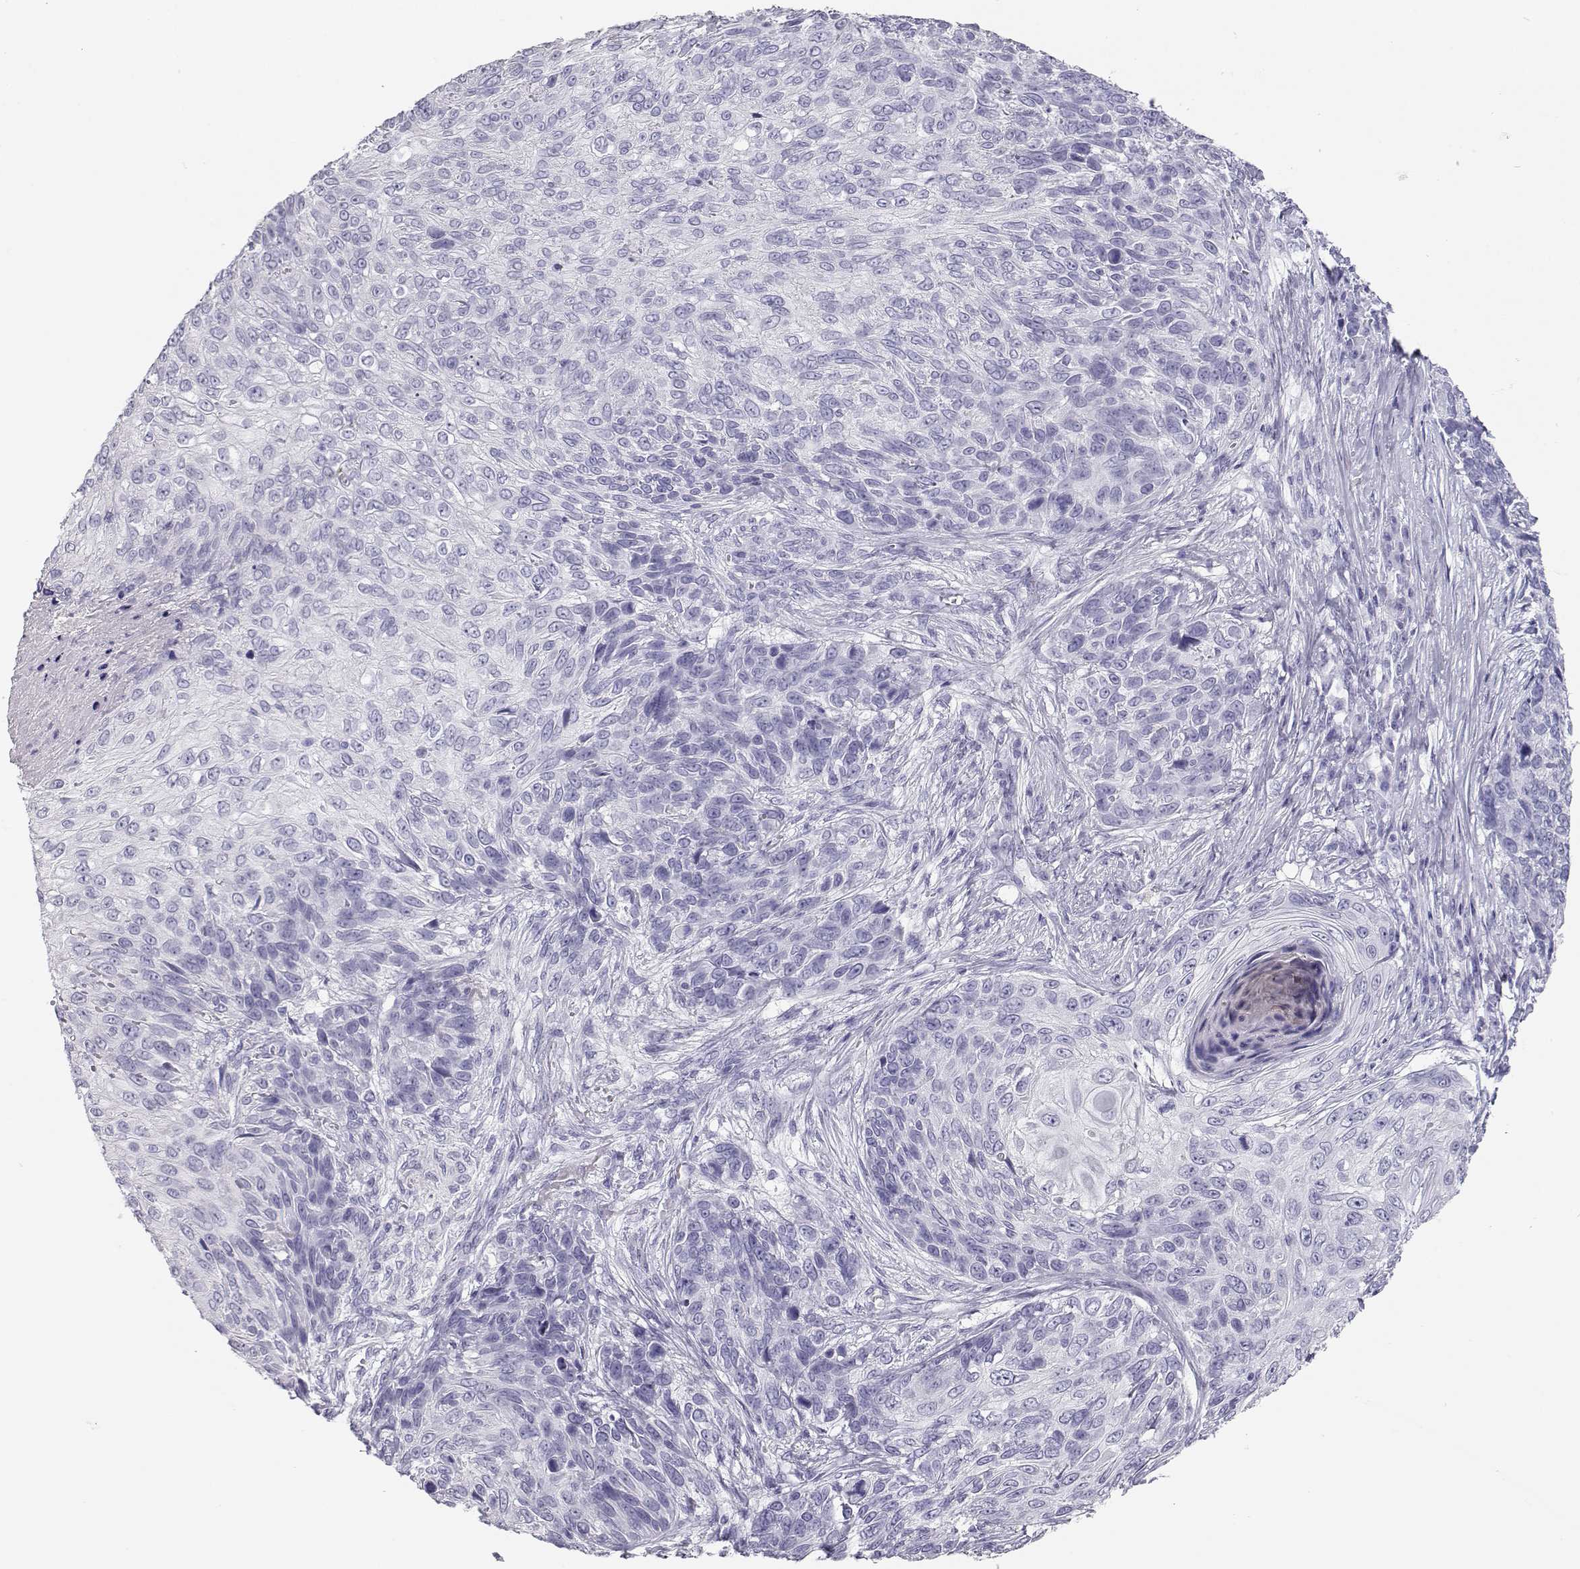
{"staining": {"intensity": "negative", "quantity": "none", "location": "none"}, "tissue": "skin cancer", "cell_type": "Tumor cells", "image_type": "cancer", "snomed": [{"axis": "morphology", "description": "Squamous cell carcinoma, NOS"}, {"axis": "topography", "description": "Skin"}], "caption": "Tumor cells show no significant positivity in squamous cell carcinoma (skin).", "gene": "TKTL1", "patient": {"sex": "male", "age": 92}}